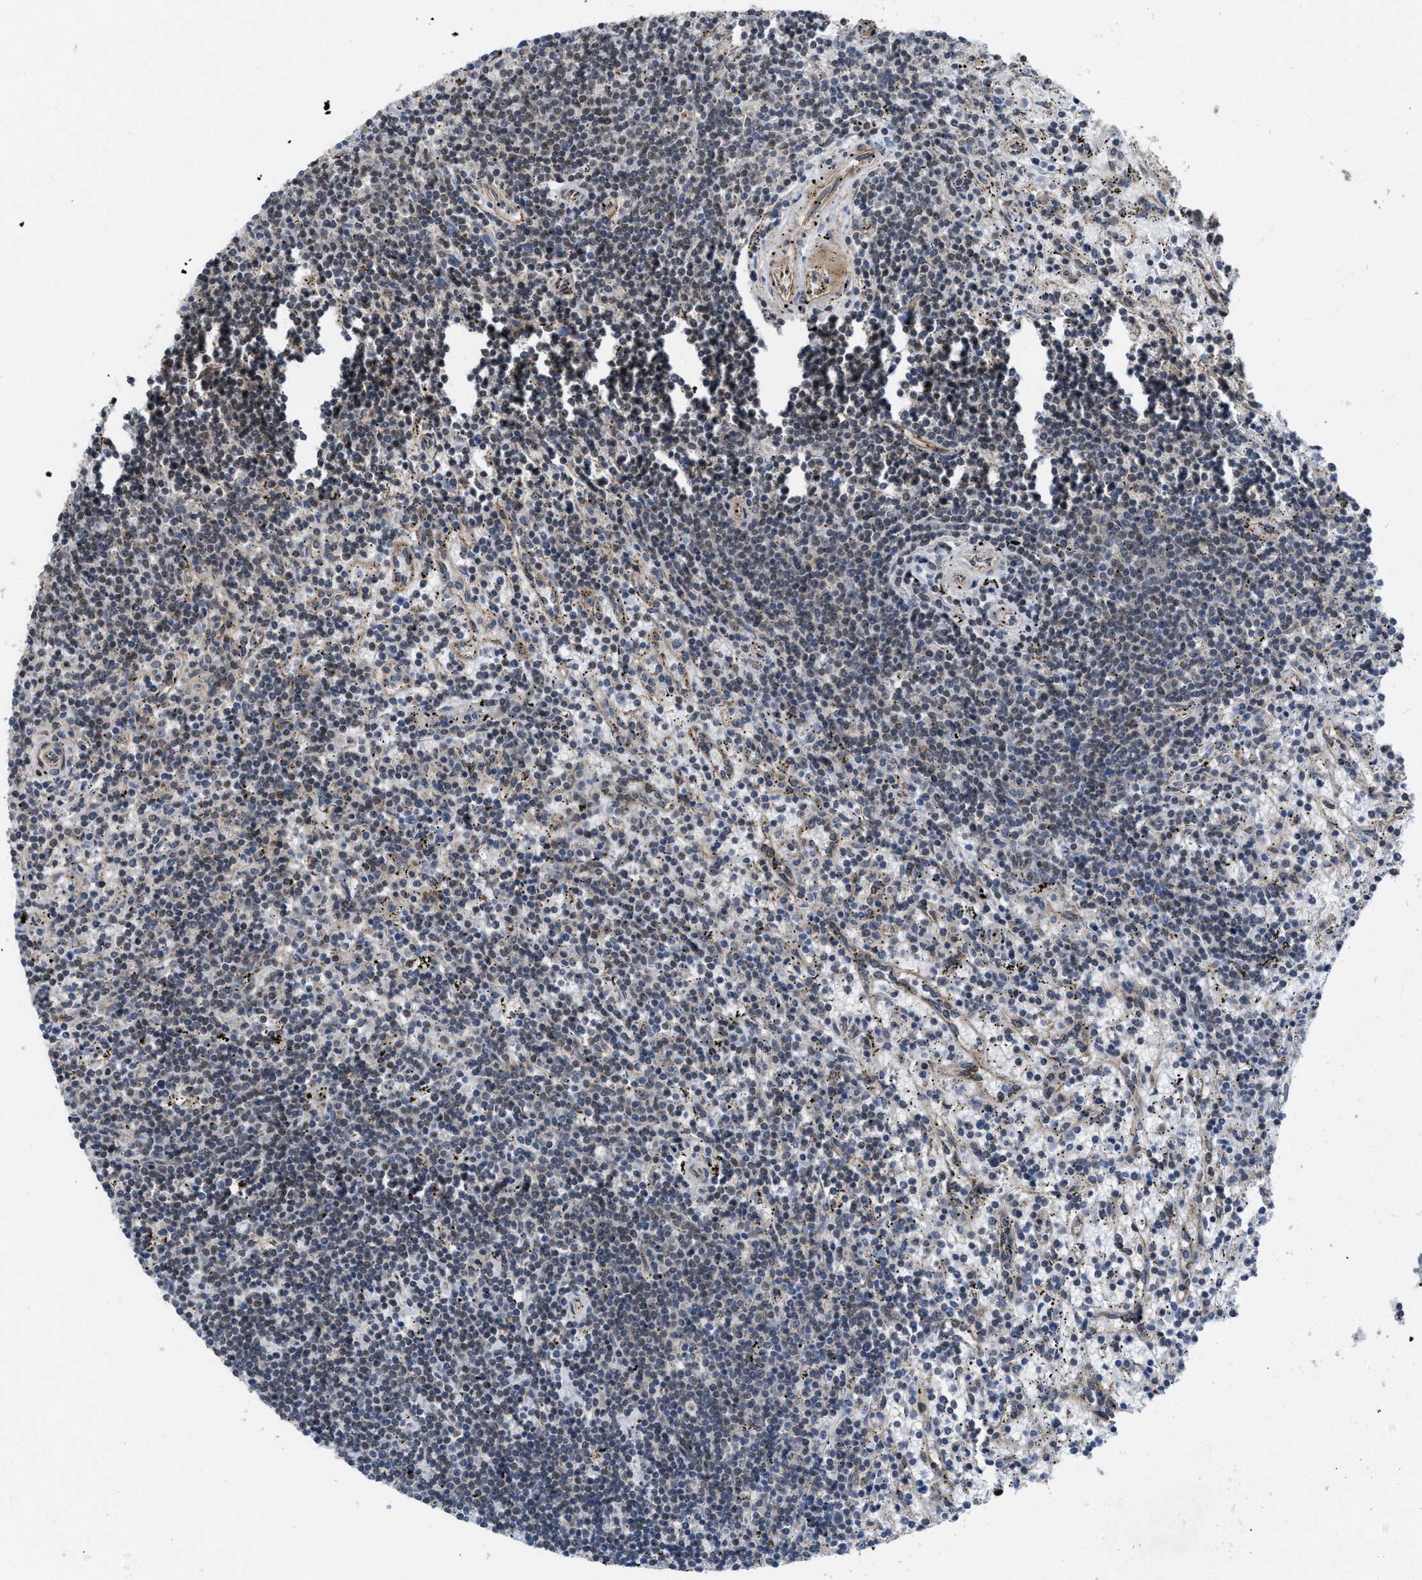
{"staining": {"intensity": "negative", "quantity": "none", "location": "none"}, "tissue": "lymphoma", "cell_type": "Tumor cells", "image_type": "cancer", "snomed": [{"axis": "morphology", "description": "Malignant lymphoma, non-Hodgkin's type, Low grade"}, {"axis": "topography", "description": "Spleen"}], "caption": "This is an immunohistochemistry histopathology image of lymphoma. There is no positivity in tumor cells.", "gene": "ZNF250", "patient": {"sex": "male", "age": 76}}